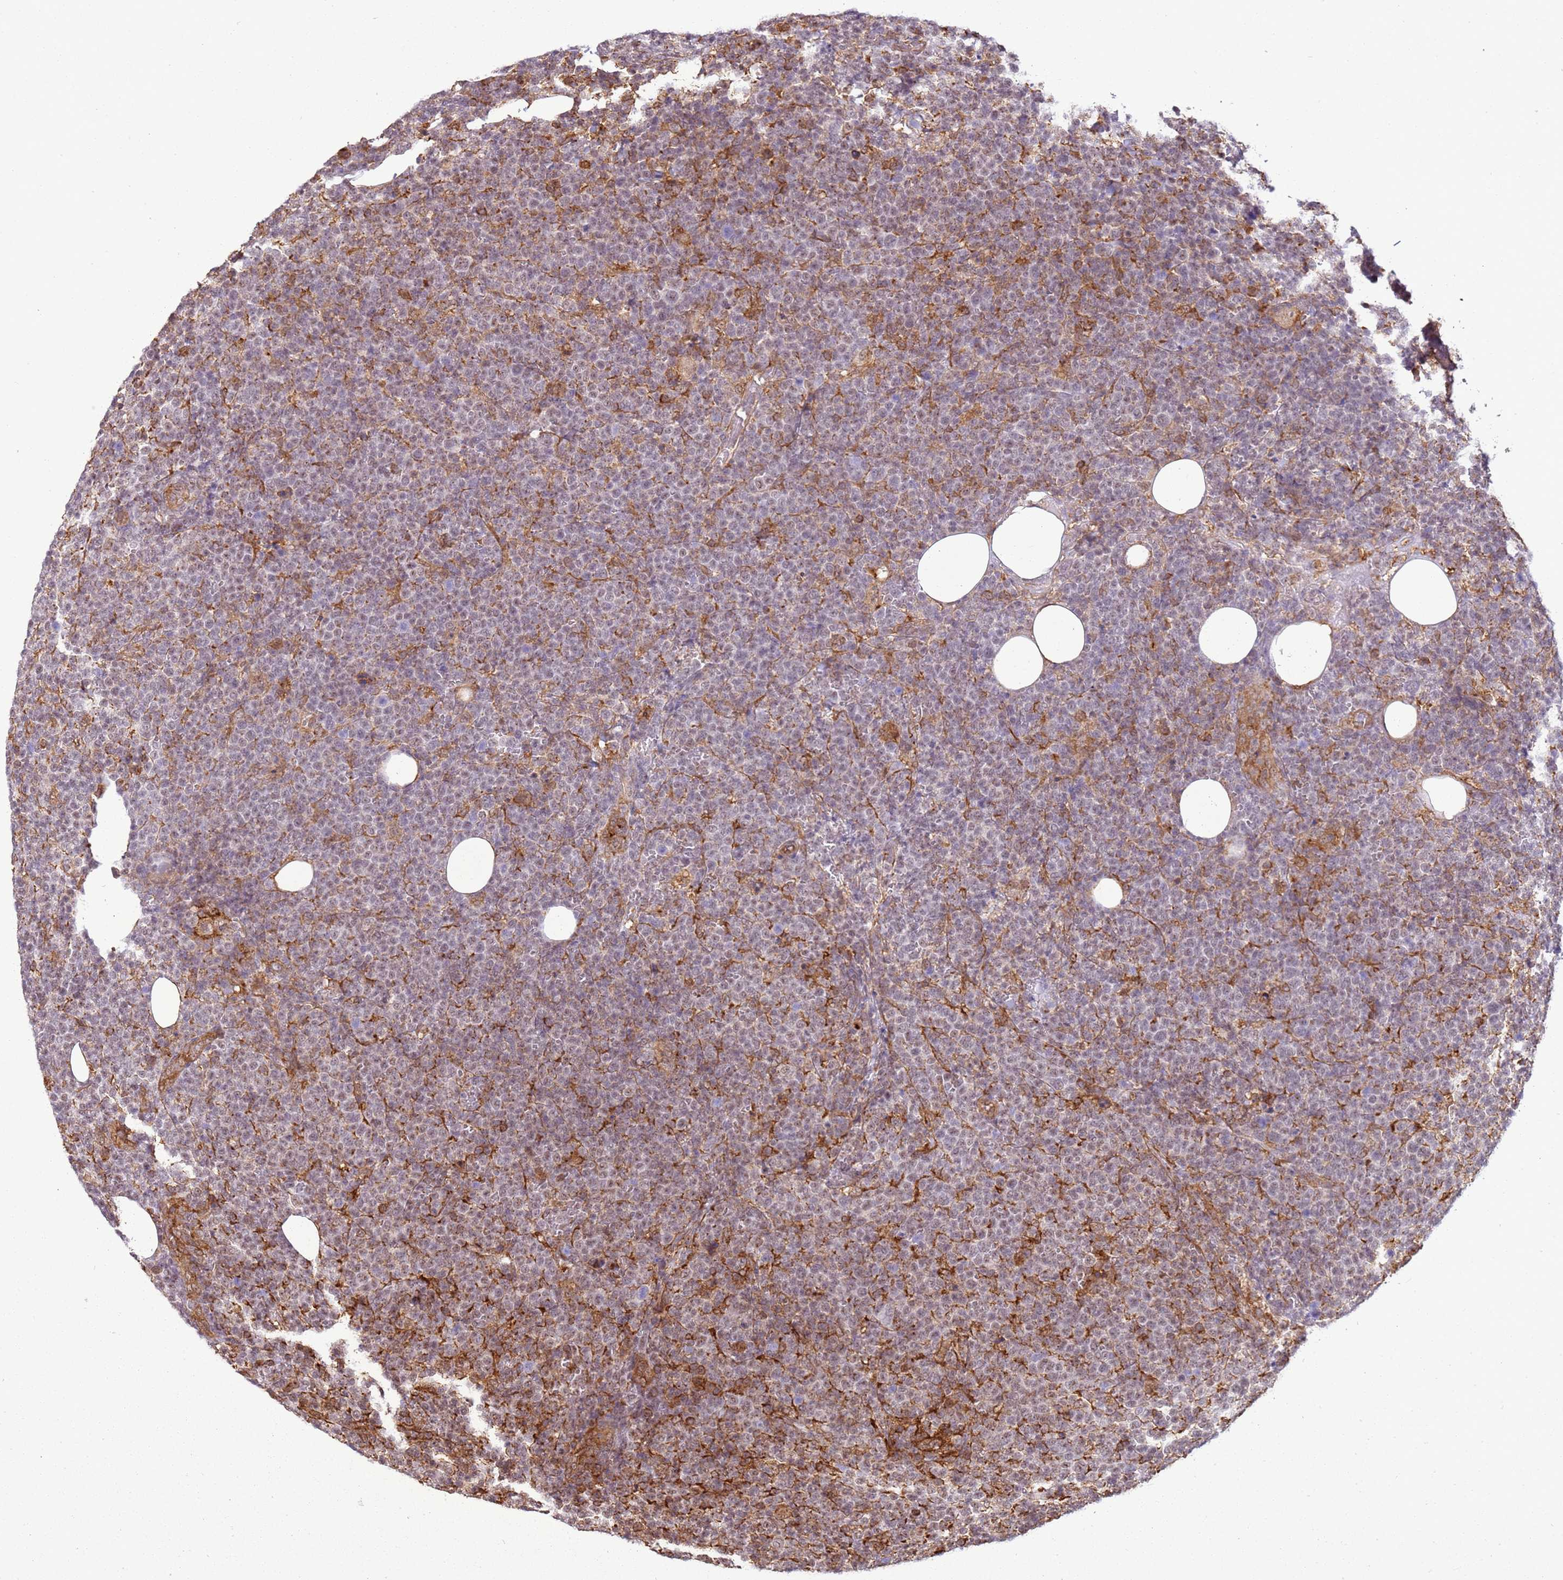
{"staining": {"intensity": "moderate", "quantity": "<25%", "location": "cytoplasmic/membranous"}, "tissue": "lymphoma", "cell_type": "Tumor cells", "image_type": "cancer", "snomed": [{"axis": "morphology", "description": "Malignant lymphoma, non-Hodgkin's type, High grade"}, {"axis": "topography", "description": "Lymph node"}], "caption": "Immunohistochemistry (IHC) micrograph of neoplastic tissue: human high-grade malignant lymphoma, non-Hodgkin's type stained using IHC shows low levels of moderate protein expression localized specifically in the cytoplasmic/membranous of tumor cells, appearing as a cytoplasmic/membranous brown color.", "gene": "GABRE", "patient": {"sex": "male", "age": 61}}